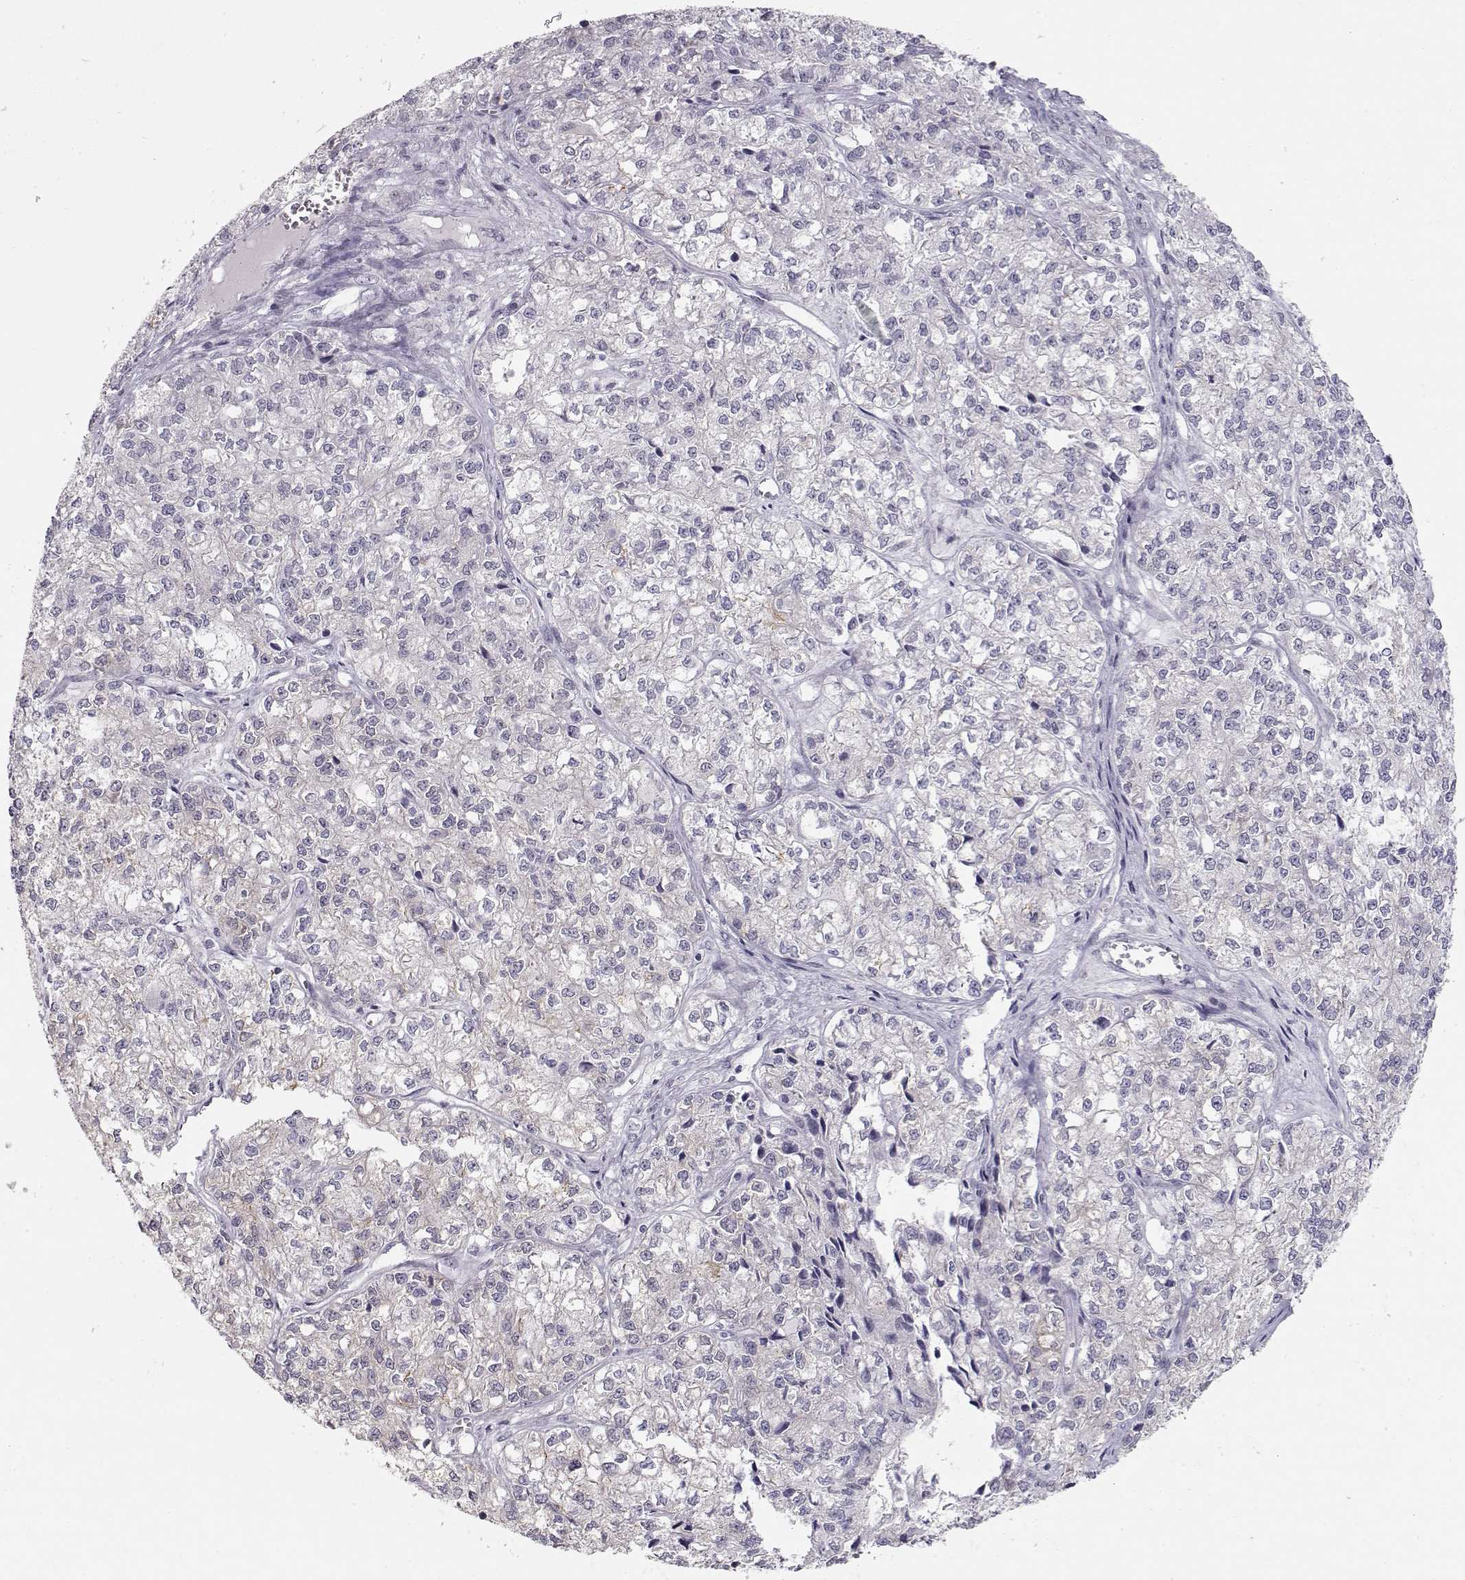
{"staining": {"intensity": "negative", "quantity": "none", "location": "none"}, "tissue": "ovarian cancer", "cell_type": "Tumor cells", "image_type": "cancer", "snomed": [{"axis": "morphology", "description": "Carcinoma, endometroid"}, {"axis": "topography", "description": "Ovary"}], "caption": "This is an IHC histopathology image of ovarian cancer. There is no positivity in tumor cells.", "gene": "TEPP", "patient": {"sex": "female", "age": 64}}